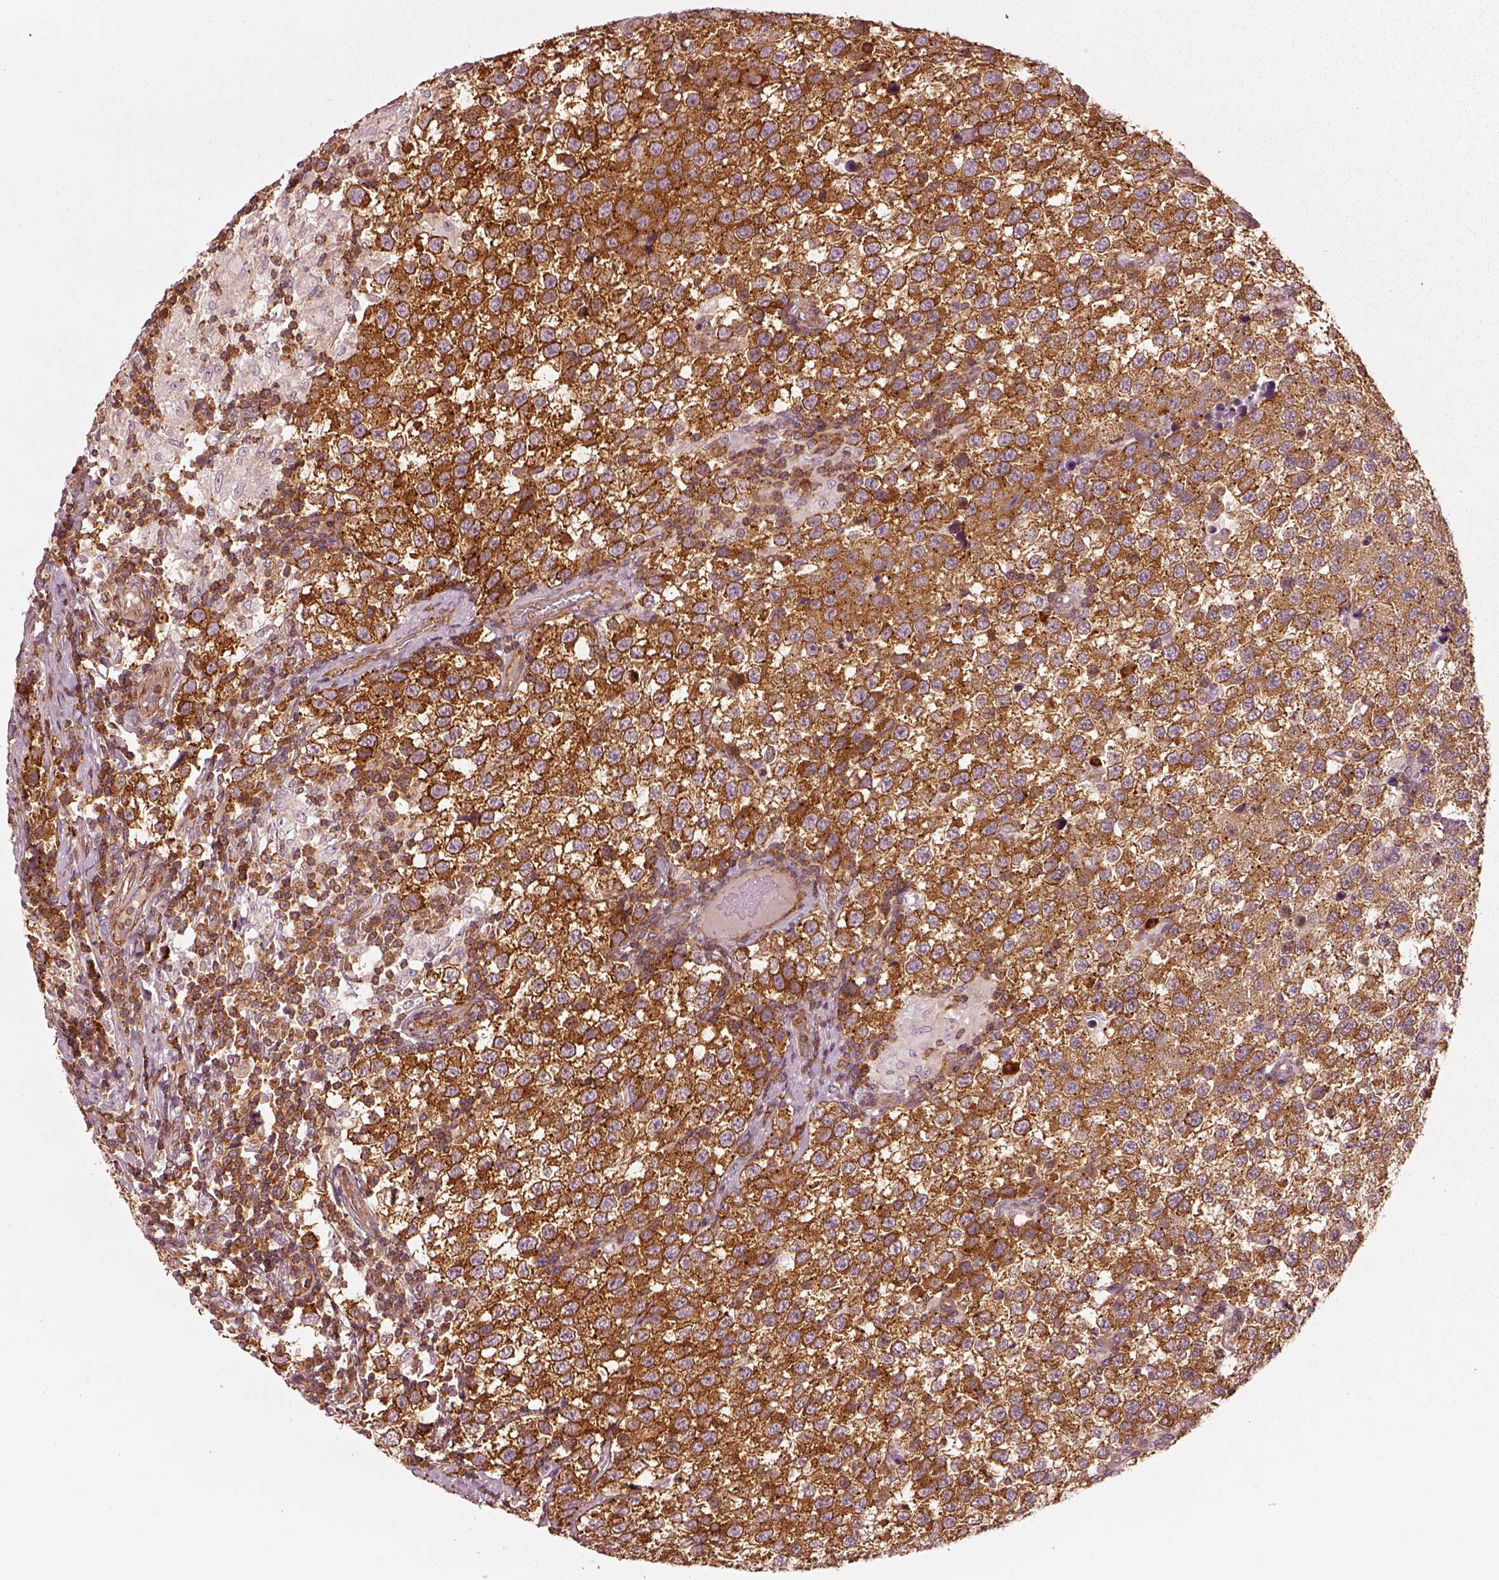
{"staining": {"intensity": "strong", "quantity": ">75%", "location": "cytoplasmic/membranous"}, "tissue": "testis cancer", "cell_type": "Tumor cells", "image_type": "cancer", "snomed": [{"axis": "morphology", "description": "Seminoma, NOS"}, {"axis": "topography", "description": "Testis"}], "caption": "Human seminoma (testis) stained with a brown dye displays strong cytoplasmic/membranous positive positivity in about >75% of tumor cells.", "gene": "LSM14A", "patient": {"sex": "male", "age": 34}}